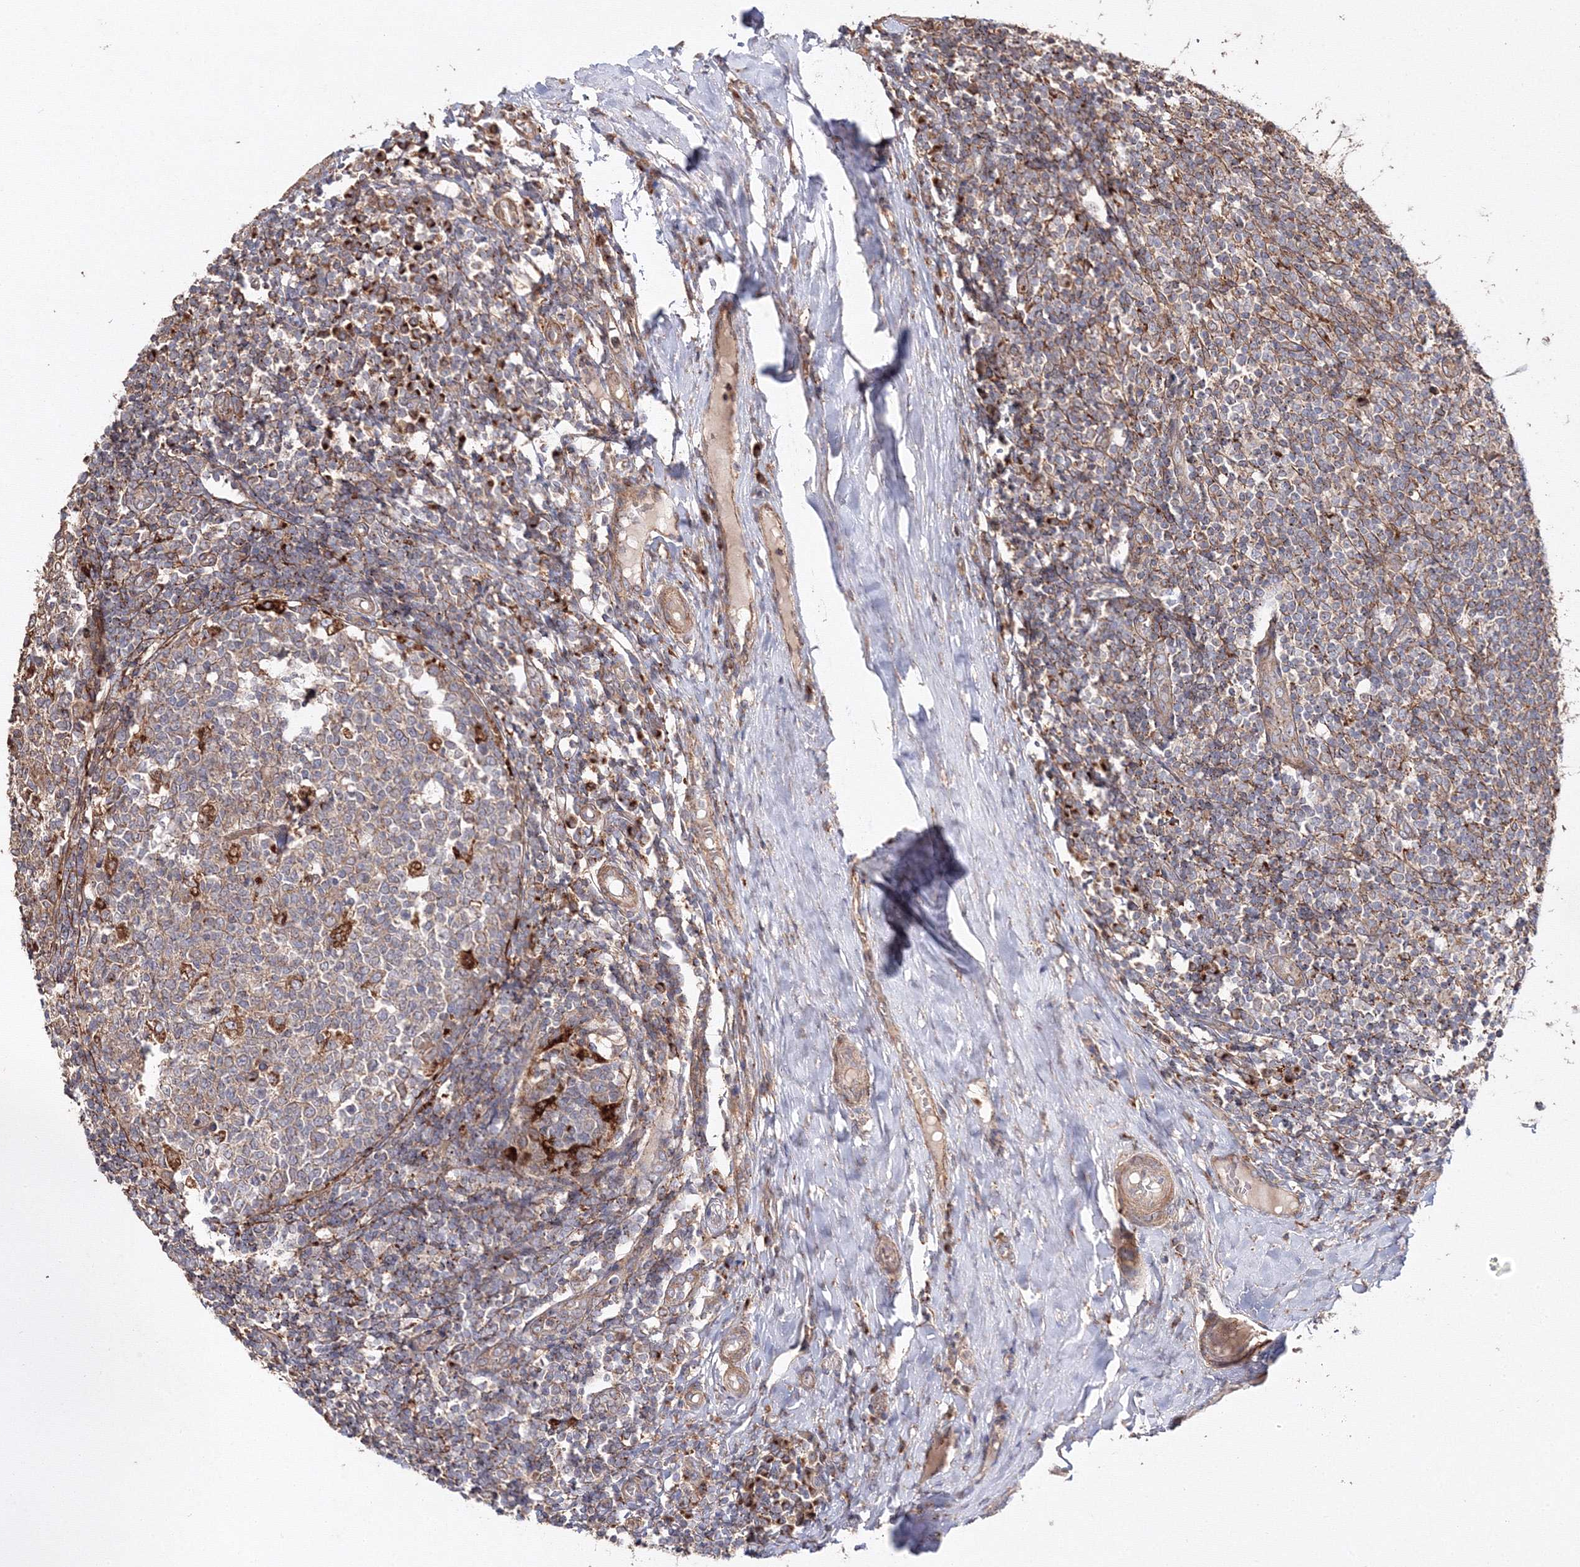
{"staining": {"intensity": "weak", "quantity": ">75%", "location": "cytoplasmic/membranous"}, "tissue": "tonsil", "cell_type": "Germinal center cells", "image_type": "normal", "snomed": [{"axis": "morphology", "description": "Normal tissue, NOS"}, {"axis": "topography", "description": "Tonsil"}], "caption": "Immunohistochemical staining of unremarkable human tonsil reveals >75% levels of weak cytoplasmic/membranous protein positivity in about >75% of germinal center cells. Nuclei are stained in blue.", "gene": "DDO", "patient": {"sex": "female", "age": 19}}